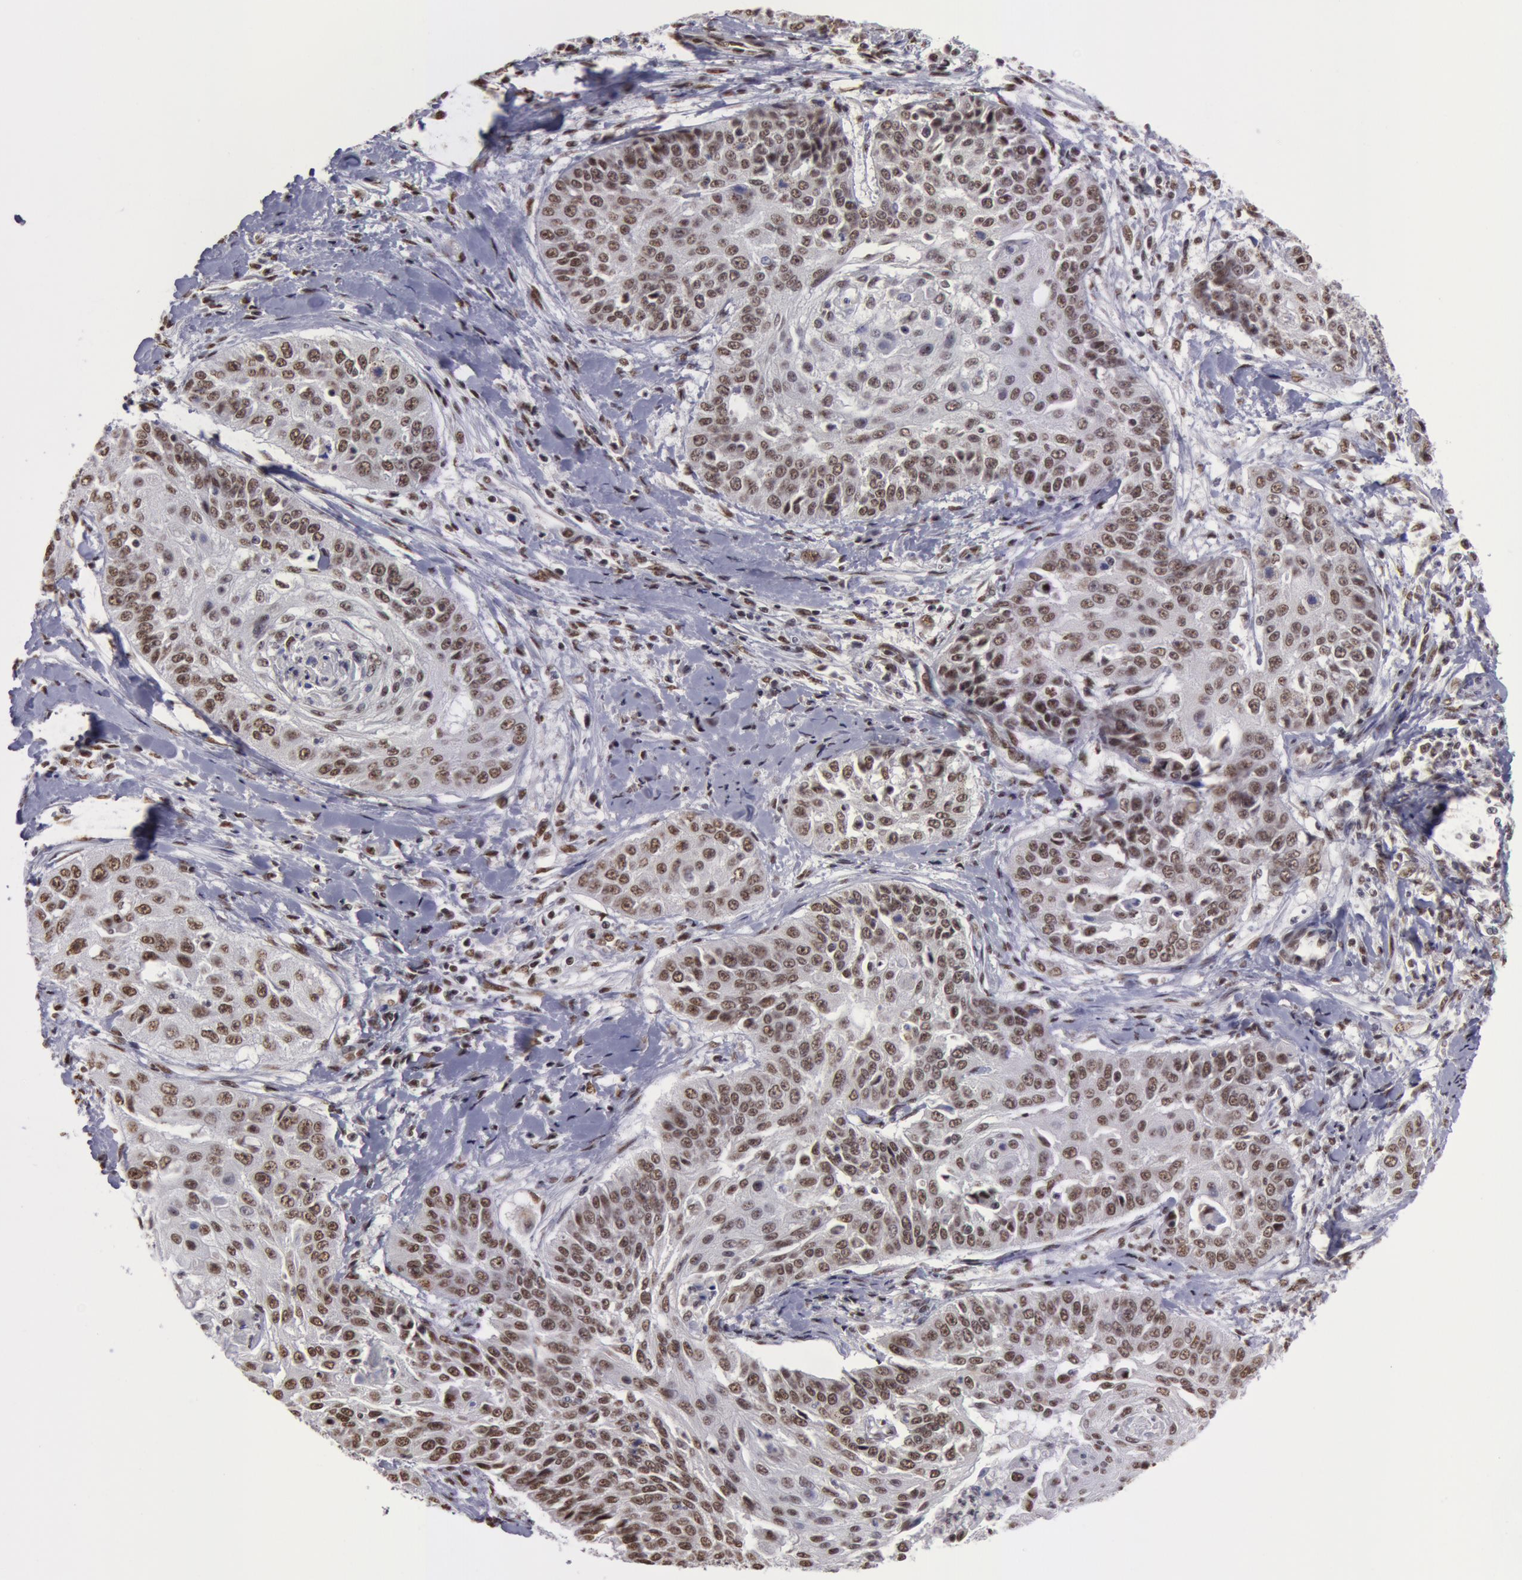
{"staining": {"intensity": "moderate", "quantity": ">75%", "location": "nuclear"}, "tissue": "cervical cancer", "cell_type": "Tumor cells", "image_type": "cancer", "snomed": [{"axis": "morphology", "description": "Squamous cell carcinoma, NOS"}, {"axis": "topography", "description": "Cervix"}], "caption": "Protein expression by IHC reveals moderate nuclear positivity in approximately >75% of tumor cells in cervical squamous cell carcinoma.", "gene": "VRTN", "patient": {"sex": "female", "age": 64}}